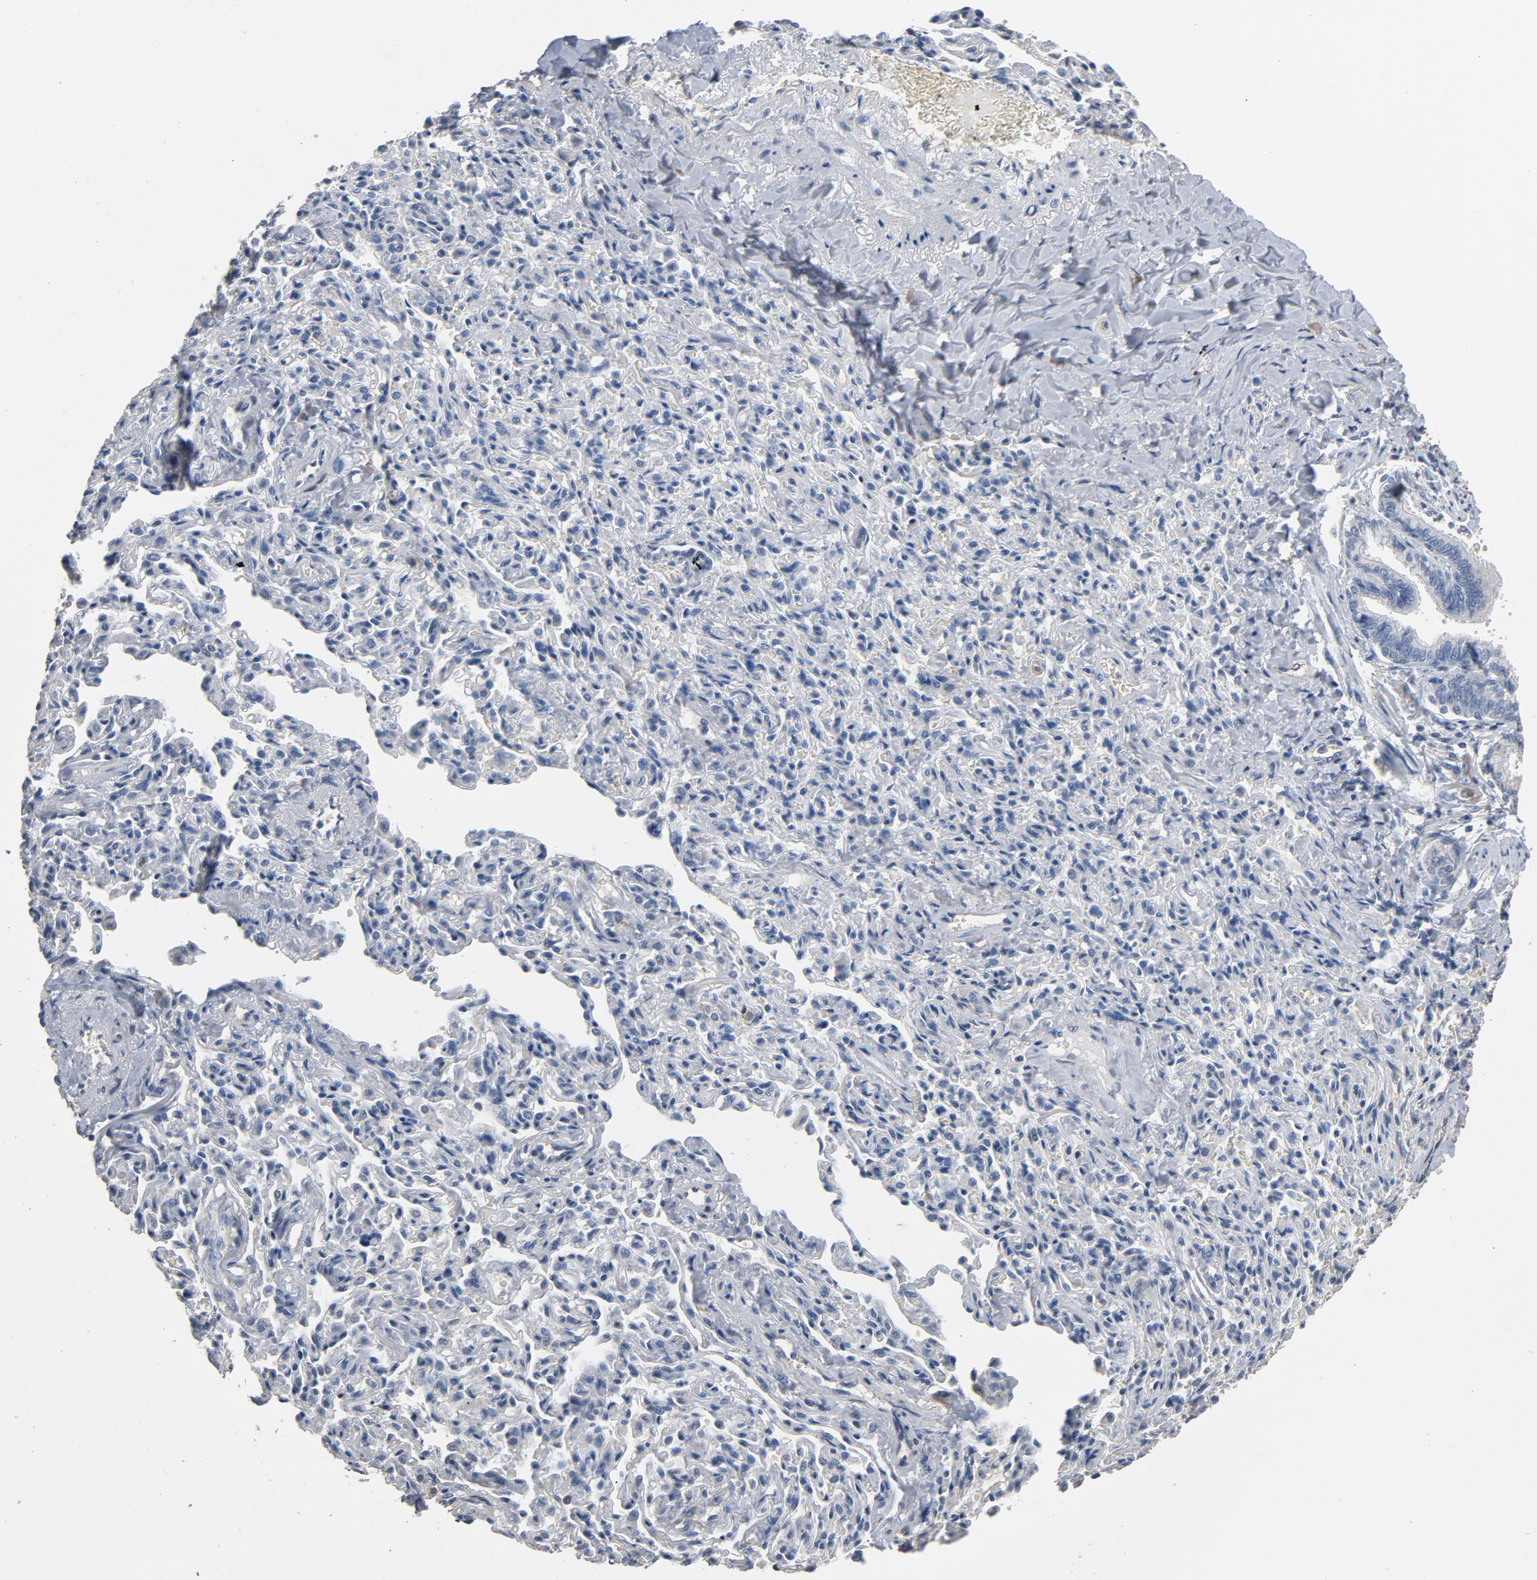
{"staining": {"intensity": "negative", "quantity": "none", "location": "none"}, "tissue": "bronchus", "cell_type": "Respiratory epithelial cells", "image_type": "normal", "snomed": [{"axis": "morphology", "description": "Normal tissue, NOS"}, {"axis": "topography", "description": "Lung"}], "caption": "Immunohistochemistry of normal human bronchus exhibits no positivity in respiratory epithelial cells.", "gene": "SOX6", "patient": {"sex": "male", "age": 64}}